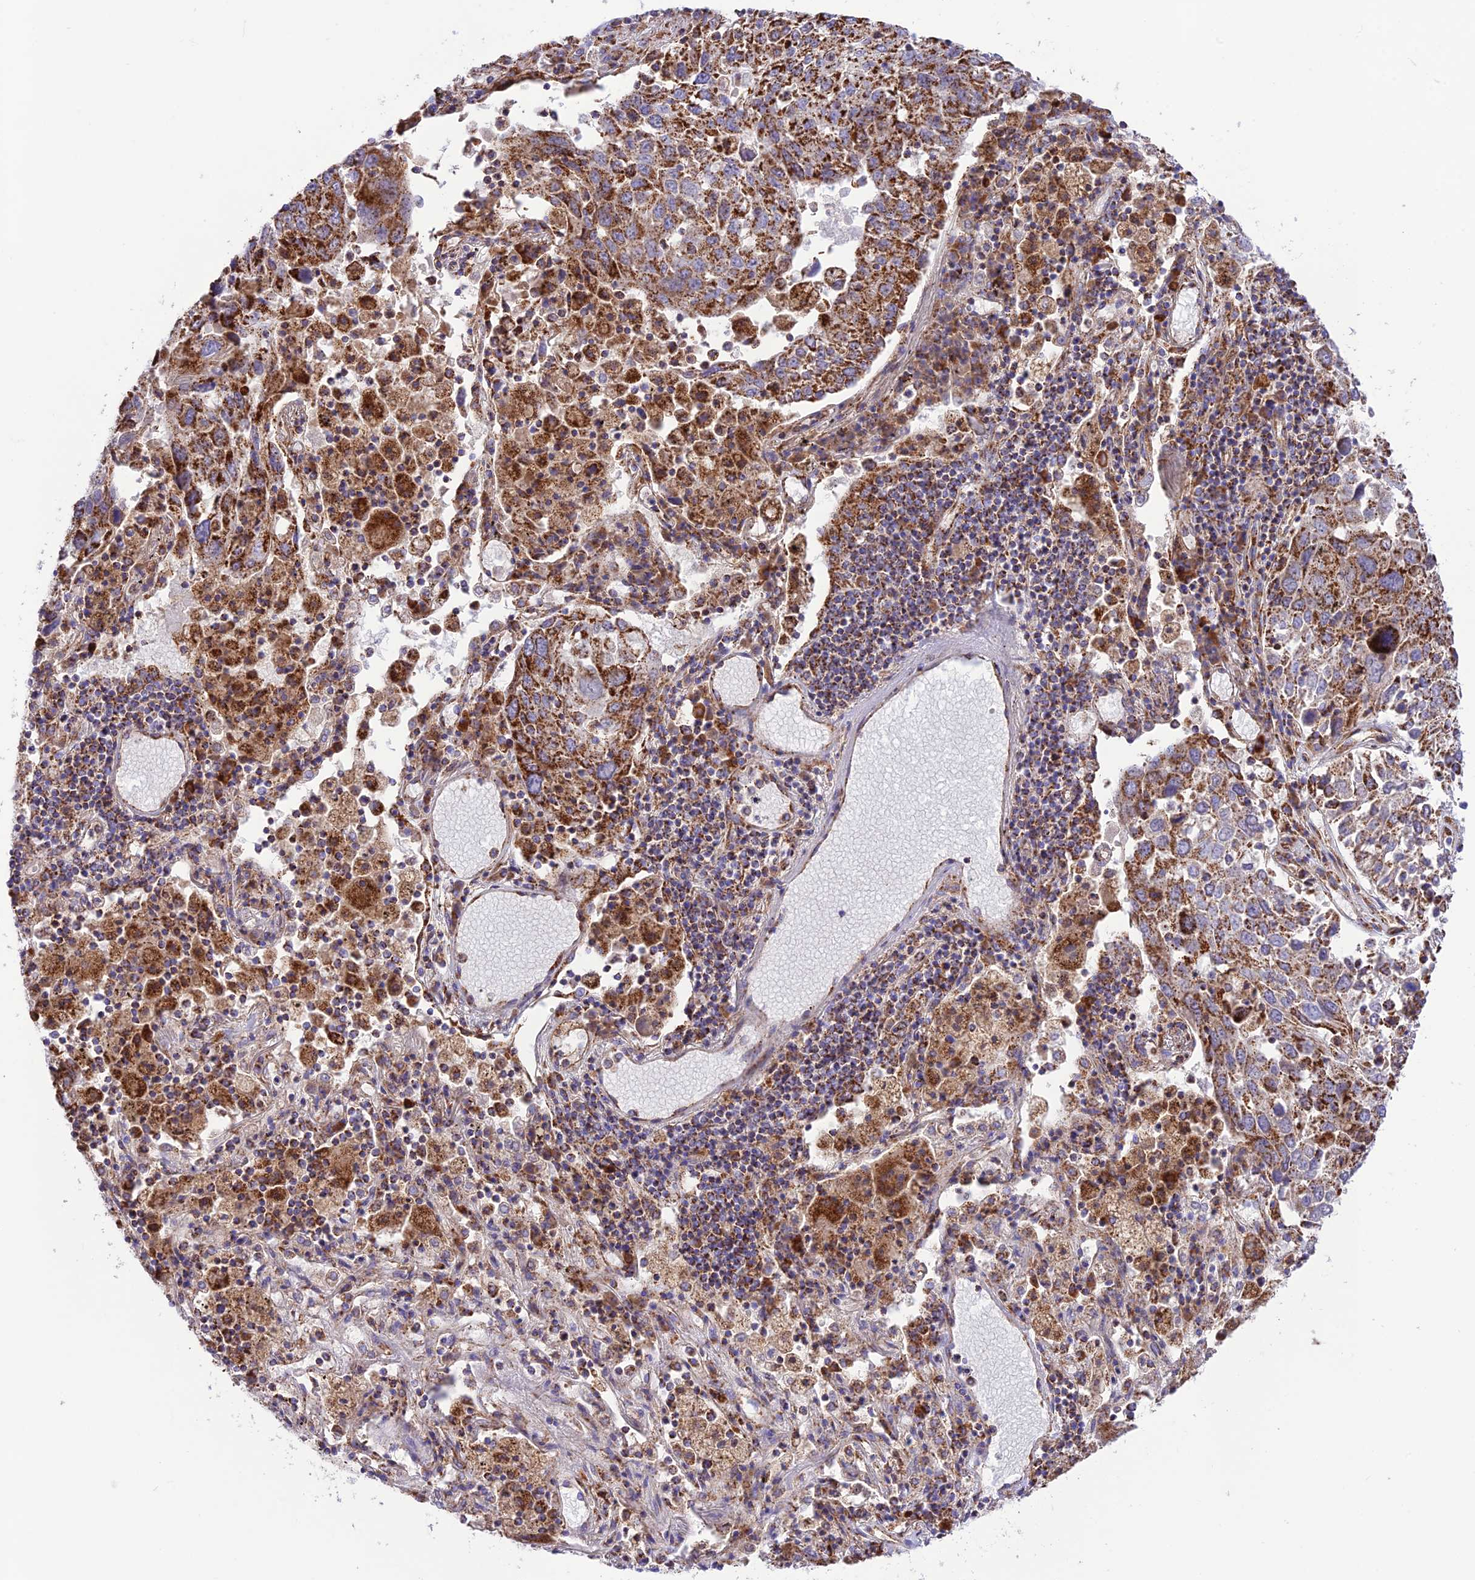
{"staining": {"intensity": "strong", "quantity": ">75%", "location": "cytoplasmic/membranous"}, "tissue": "lung cancer", "cell_type": "Tumor cells", "image_type": "cancer", "snomed": [{"axis": "morphology", "description": "Squamous cell carcinoma, NOS"}, {"axis": "topography", "description": "Lung"}], "caption": "Protein analysis of lung cancer tissue reveals strong cytoplasmic/membranous staining in approximately >75% of tumor cells.", "gene": "UAP1L1", "patient": {"sex": "male", "age": 65}}